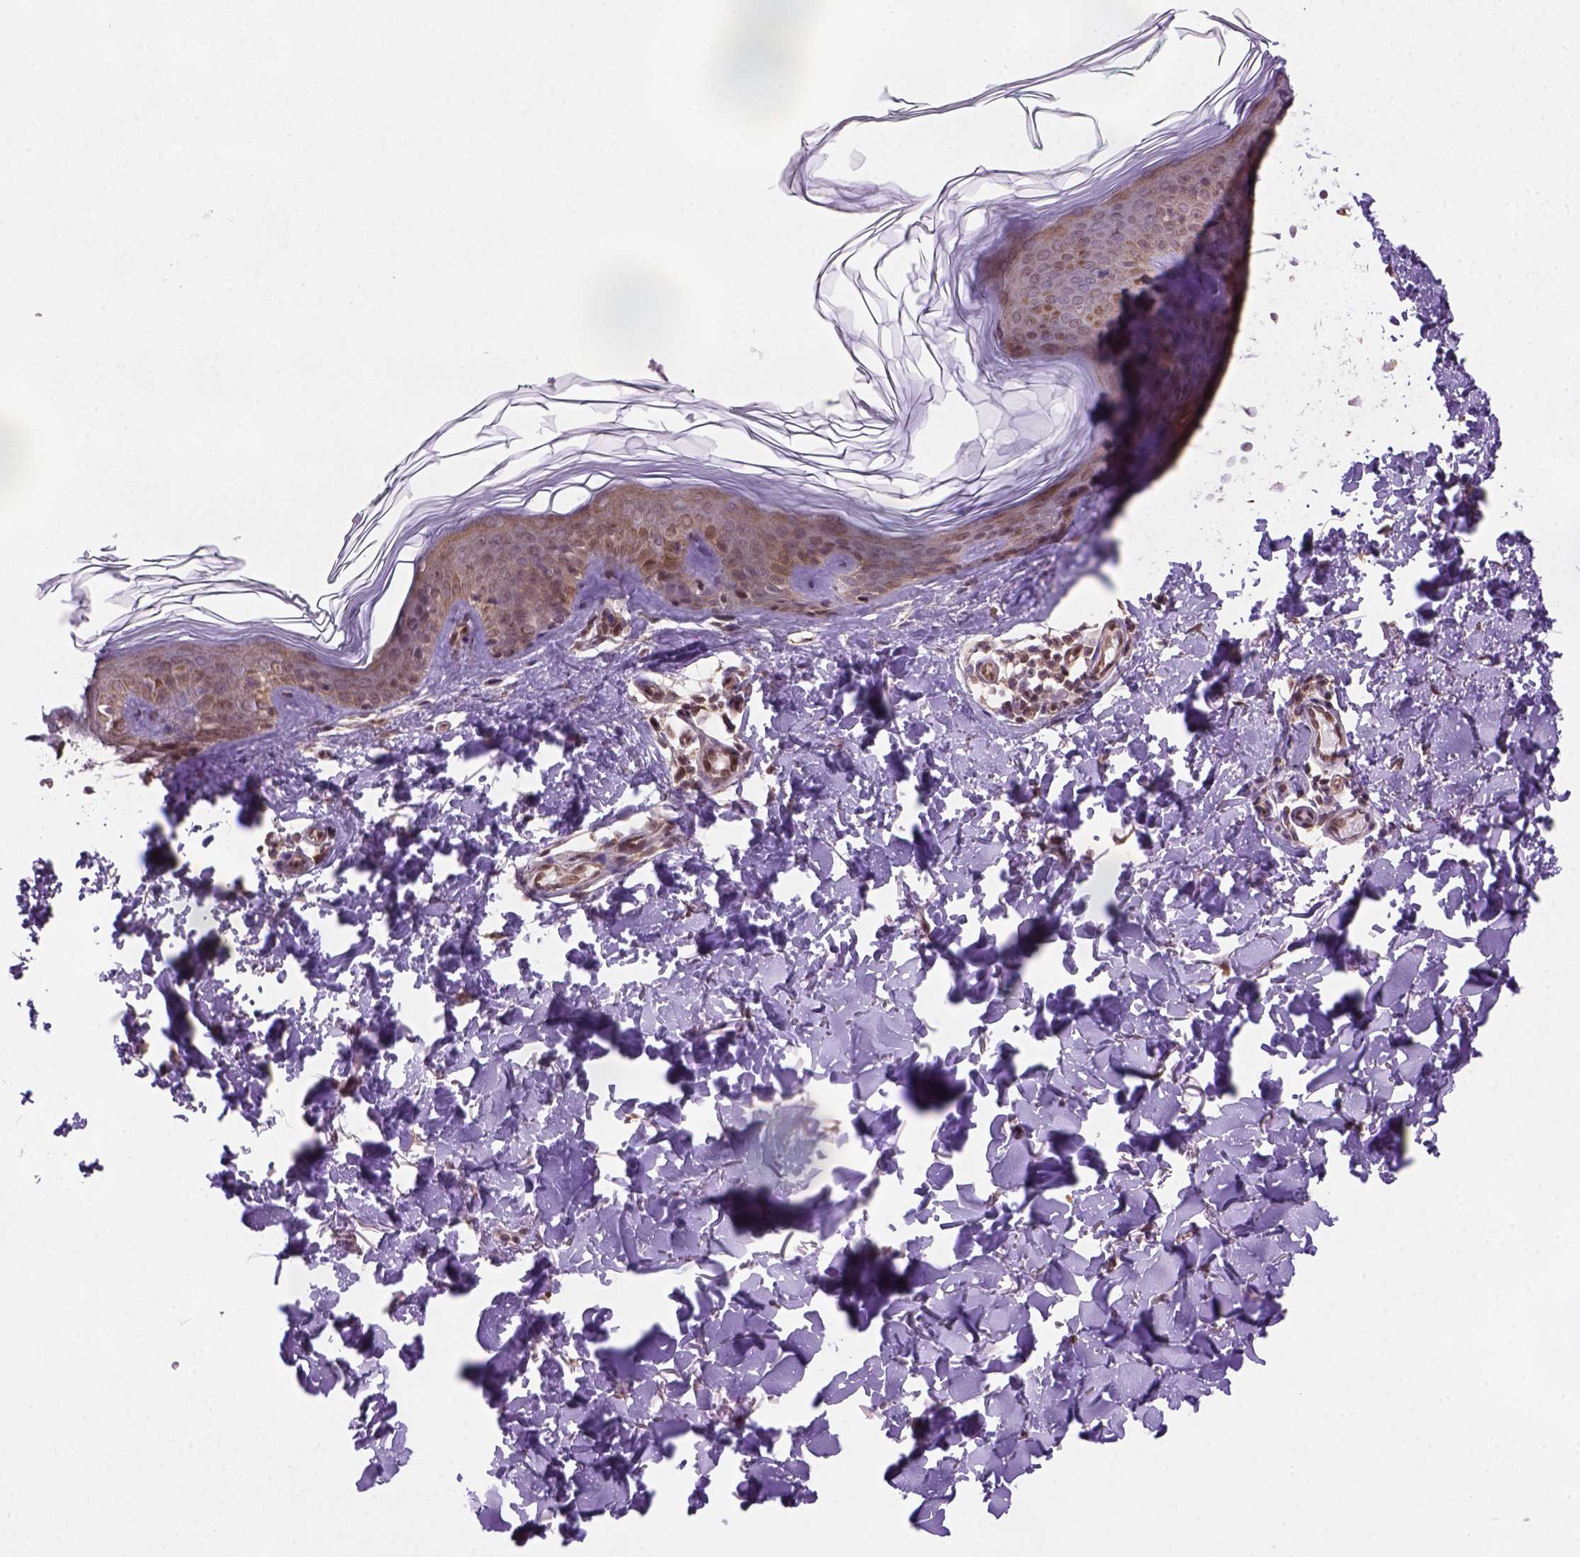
{"staining": {"intensity": "moderate", "quantity": "<25%", "location": "nuclear"}, "tissue": "skin", "cell_type": "Fibroblasts", "image_type": "normal", "snomed": [{"axis": "morphology", "description": "Normal tissue, NOS"}, {"axis": "topography", "description": "Skin"}, {"axis": "topography", "description": "Peripheral nerve tissue"}], "caption": "Fibroblasts display low levels of moderate nuclear positivity in approximately <25% of cells in normal skin. The protein is stained brown, and the nuclei are stained in blue (DAB (3,3'-diaminobenzidine) IHC with brightfield microscopy, high magnification).", "gene": "MGMT", "patient": {"sex": "female", "age": 45}}